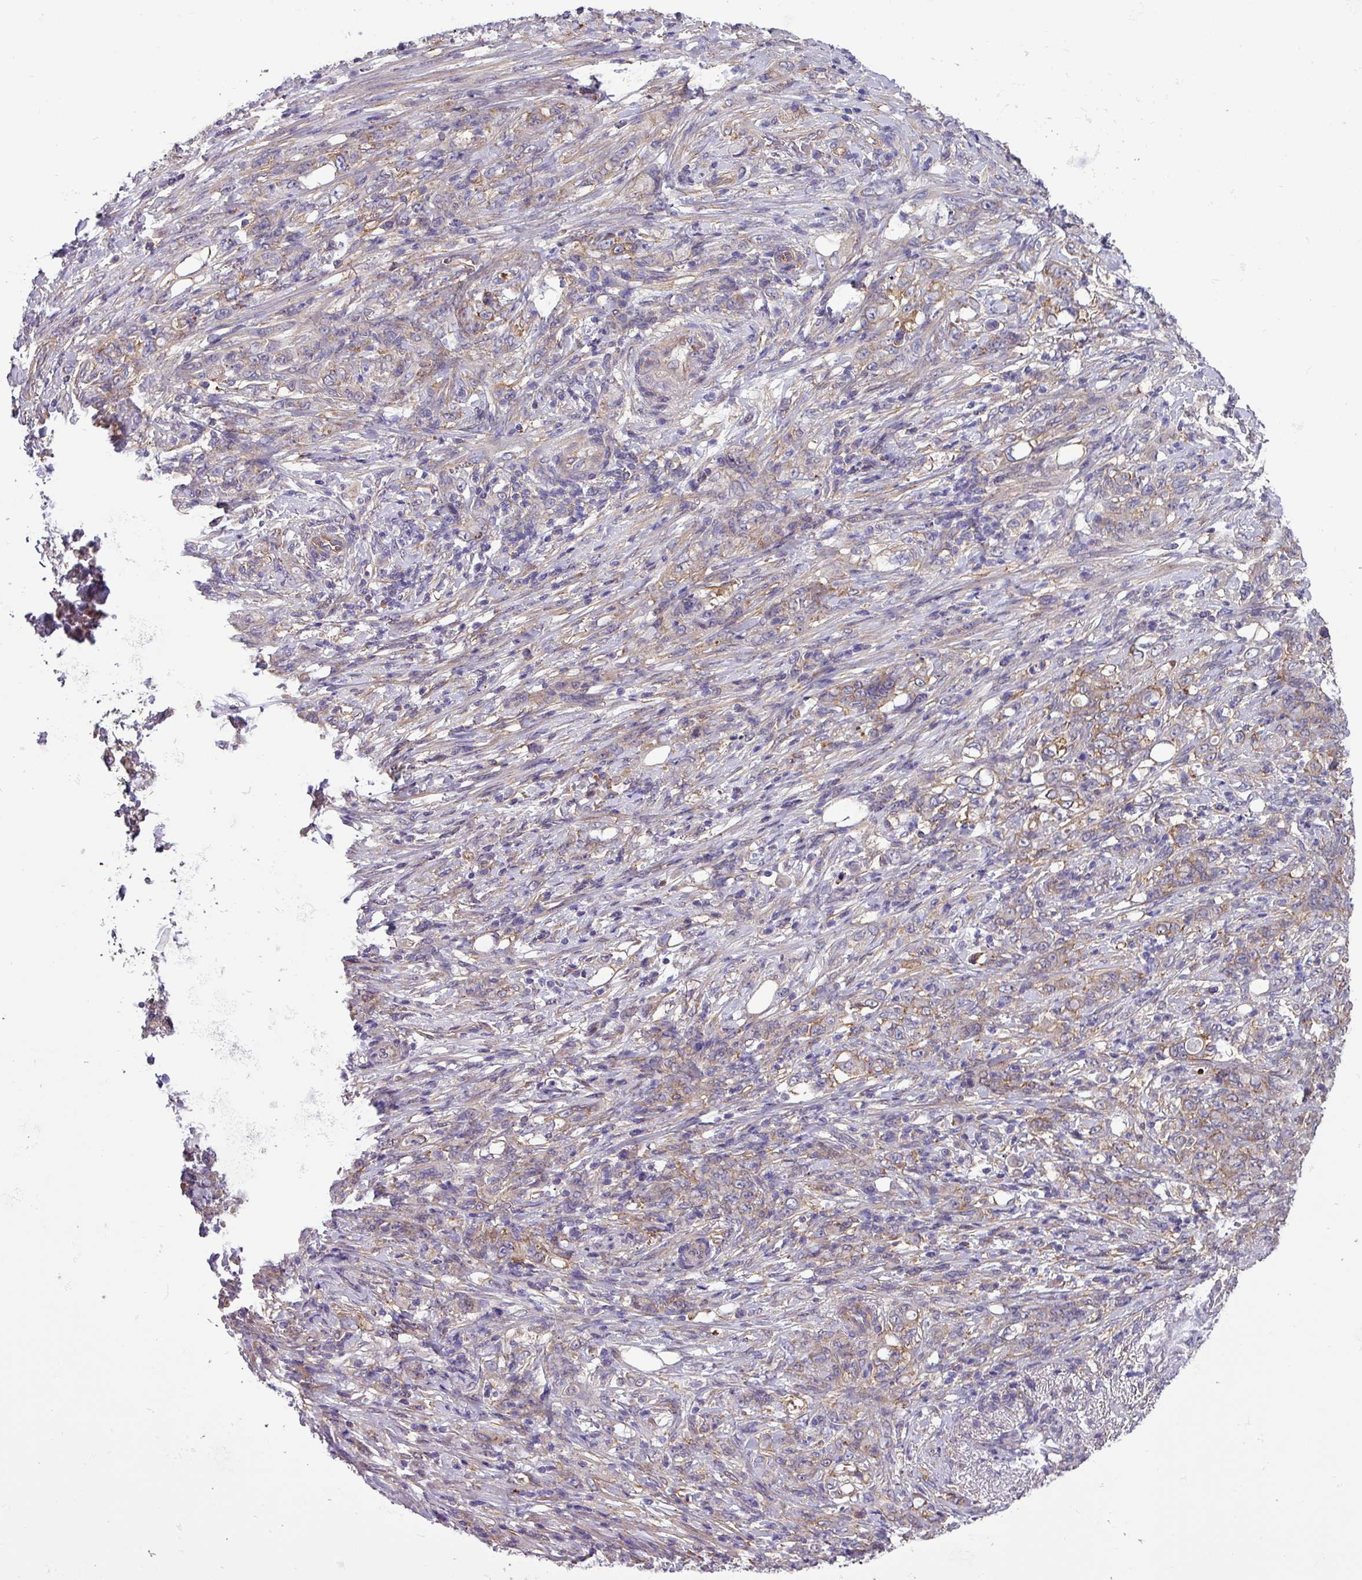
{"staining": {"intensity": "weak", "quantity": "25%-75%", "location": "cytoplasmic/membranous"}, "tissue": "stomach cancer", "cell_type": "Tumor cells", "image_type": "cancer", "snomed": [{"axis": "morphology", "description": "Adenocarcinoma, NOS"}, {"axis": "topography", "description": "Stomach"}], "caption": "Weak cytoplasmic/membranous staining for a protein is present in about 25%-75% of tumor cells of stomach cancer (adenocarcinoma) using immunohistochemistry.", "gene": "SLC23A2", "patient": {"sex": "female", "age": 79}}